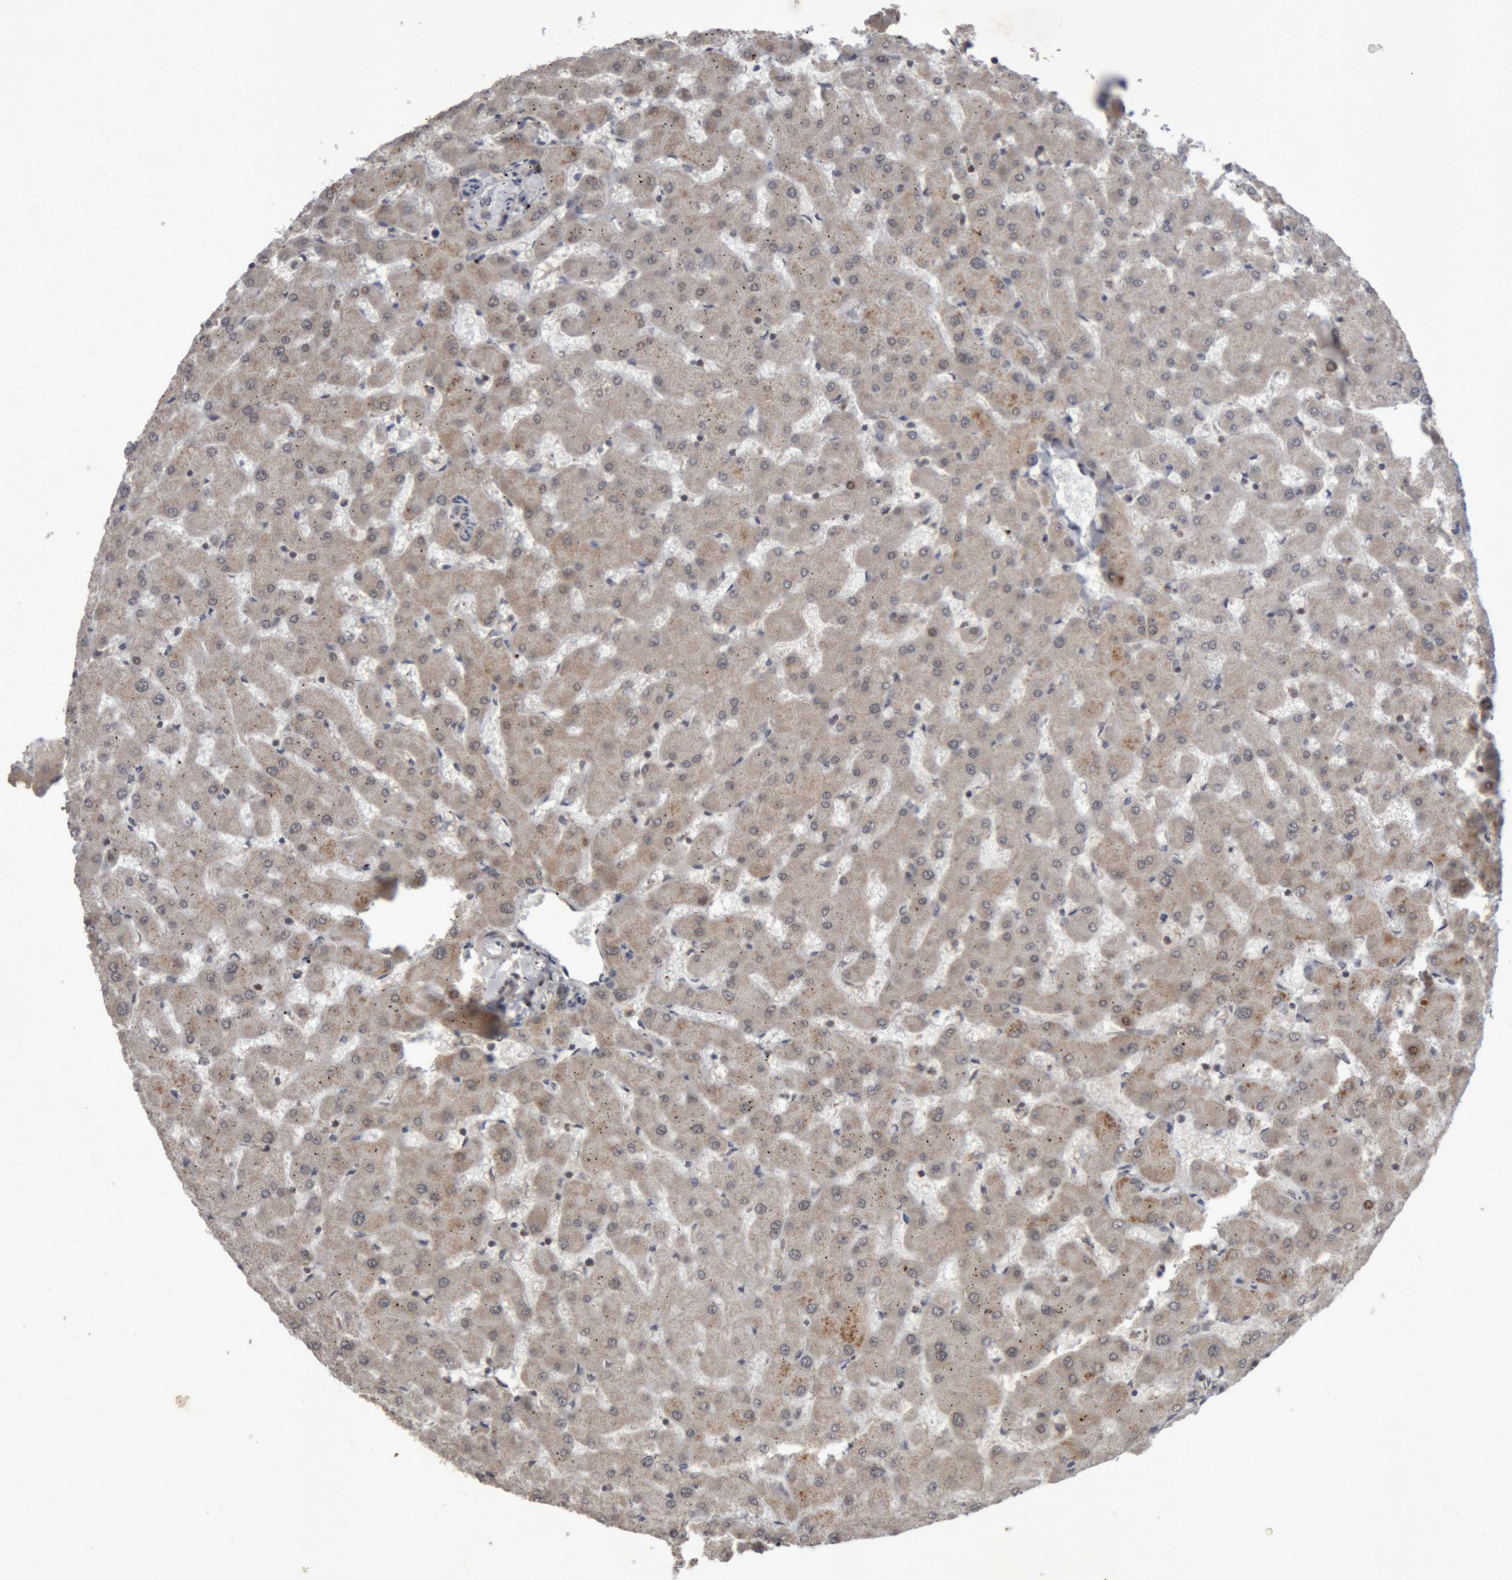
{"staining": {"intensity": "negative", "quantity": "none", "location": "none"}, "tissue": "liver", "cell_type": "Cholangiocytes", "image_type": "normal", "snomed": [{"axis": "morphology", "description": "Normal tissue, NOS"}, {"axis": "topography", "description": "Liver"}], "caption": "Immunohistochemistry micrograph of benign liver: liver stained with DAB (3,3'-diaminobenzidine) reveals no significant protein positivity in cholangiocytes.", "gene": "NFATC2", "patient": {"sex": "female", "age": 63}}